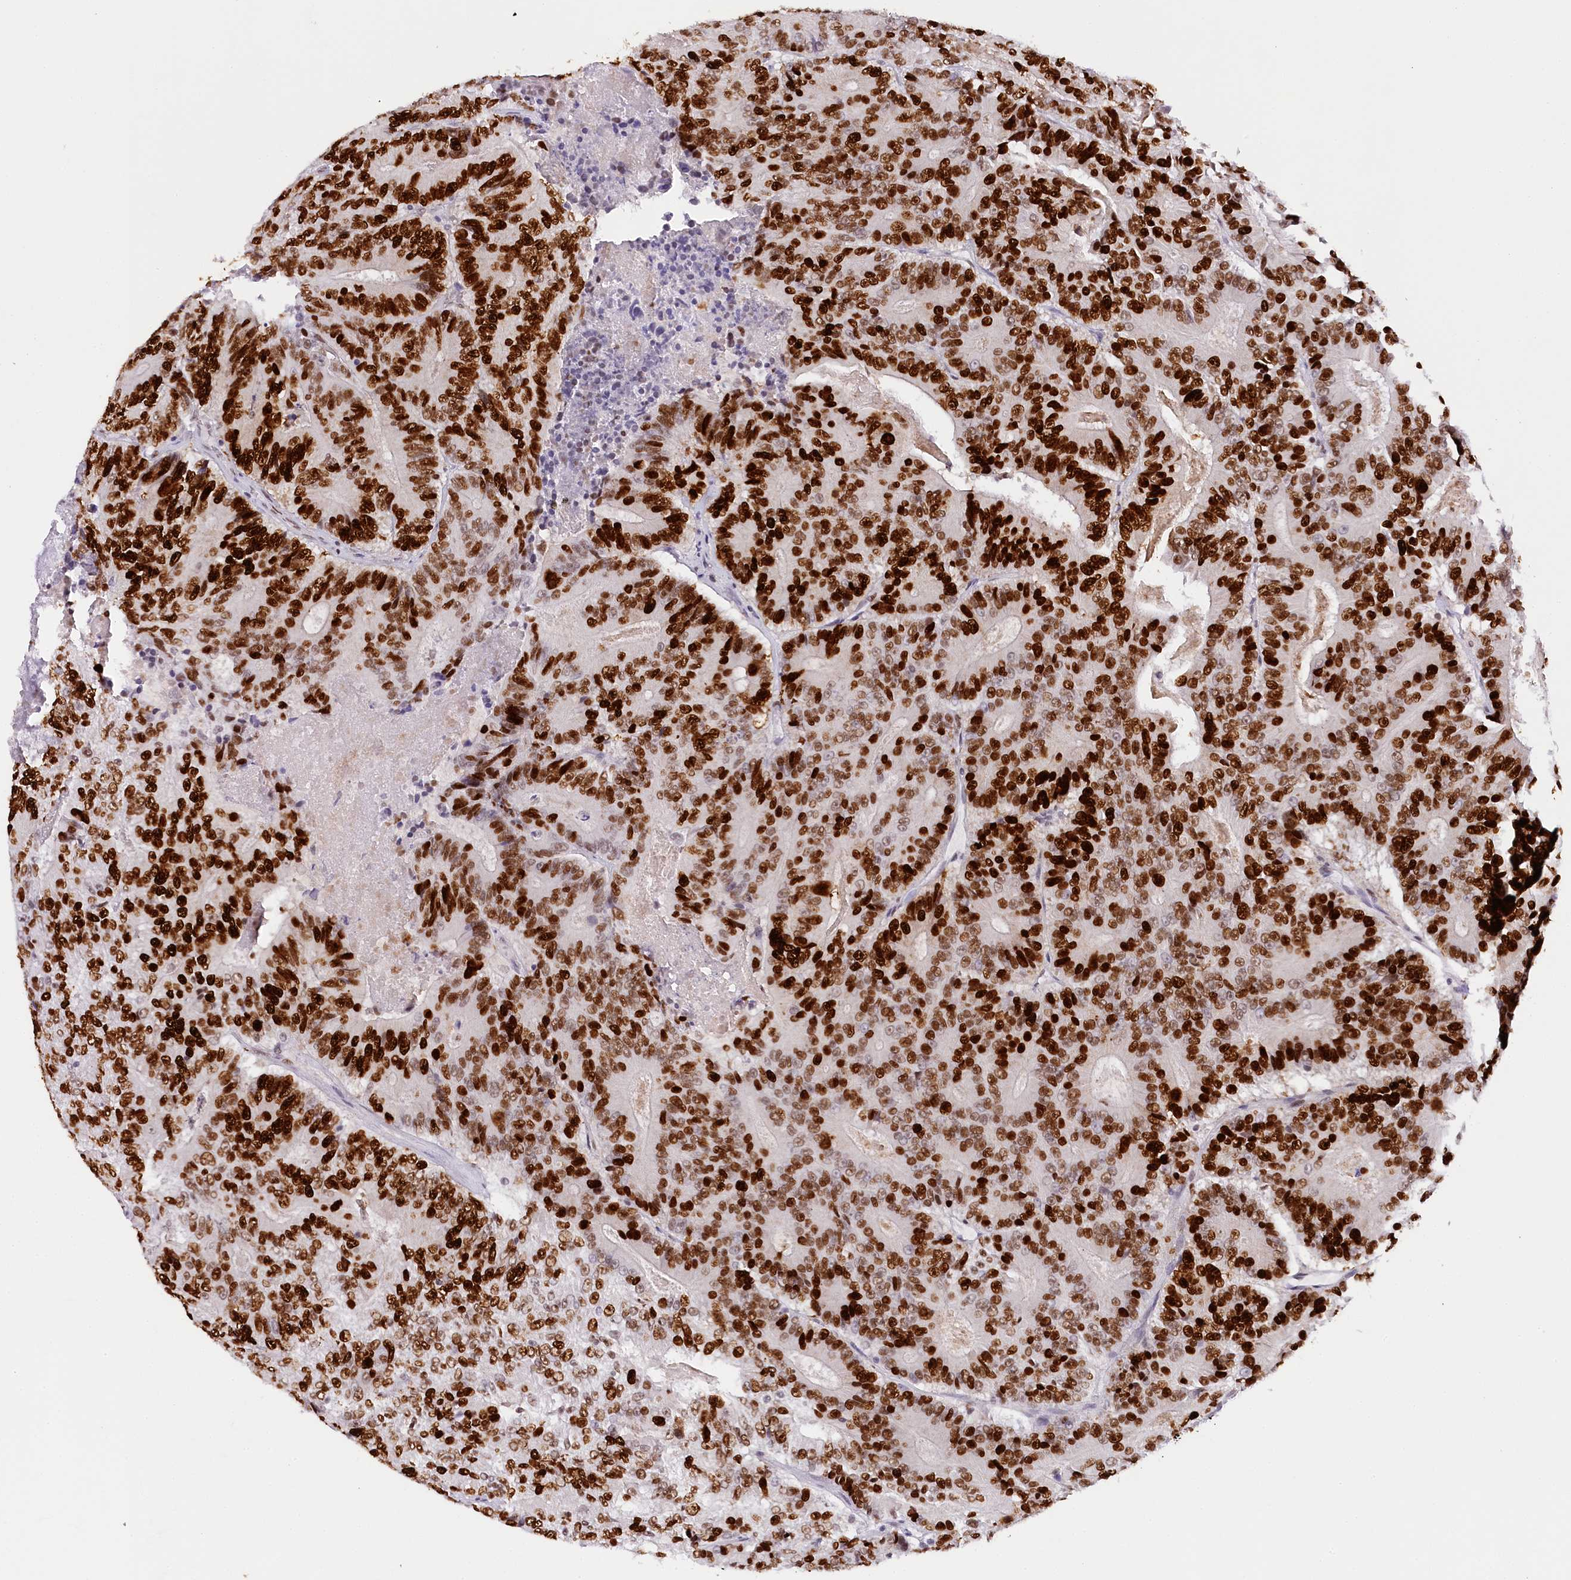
{"staining": {"intensity": "strong", "quantity": ">75%", "location": "nuclear"}, "tissue": "colorectal cancer", "cell_type": "Tumor cells", "image_type": "cancer", "snomed": [{"axis": "morphology", "description": "Adenocarcinoma, NOS"}, {"axis": "topography", "description": "Colon"}], "caption": "Immunohistochemistry of adenocarcinoma (colorectal) reveals high levels of strong nuclear staining in approximately >75% of tumor cells. (IHC, brightfield microscopy, high magnification).", "gene": "TP53", "patient": {"sex": "male", "age": 83}}